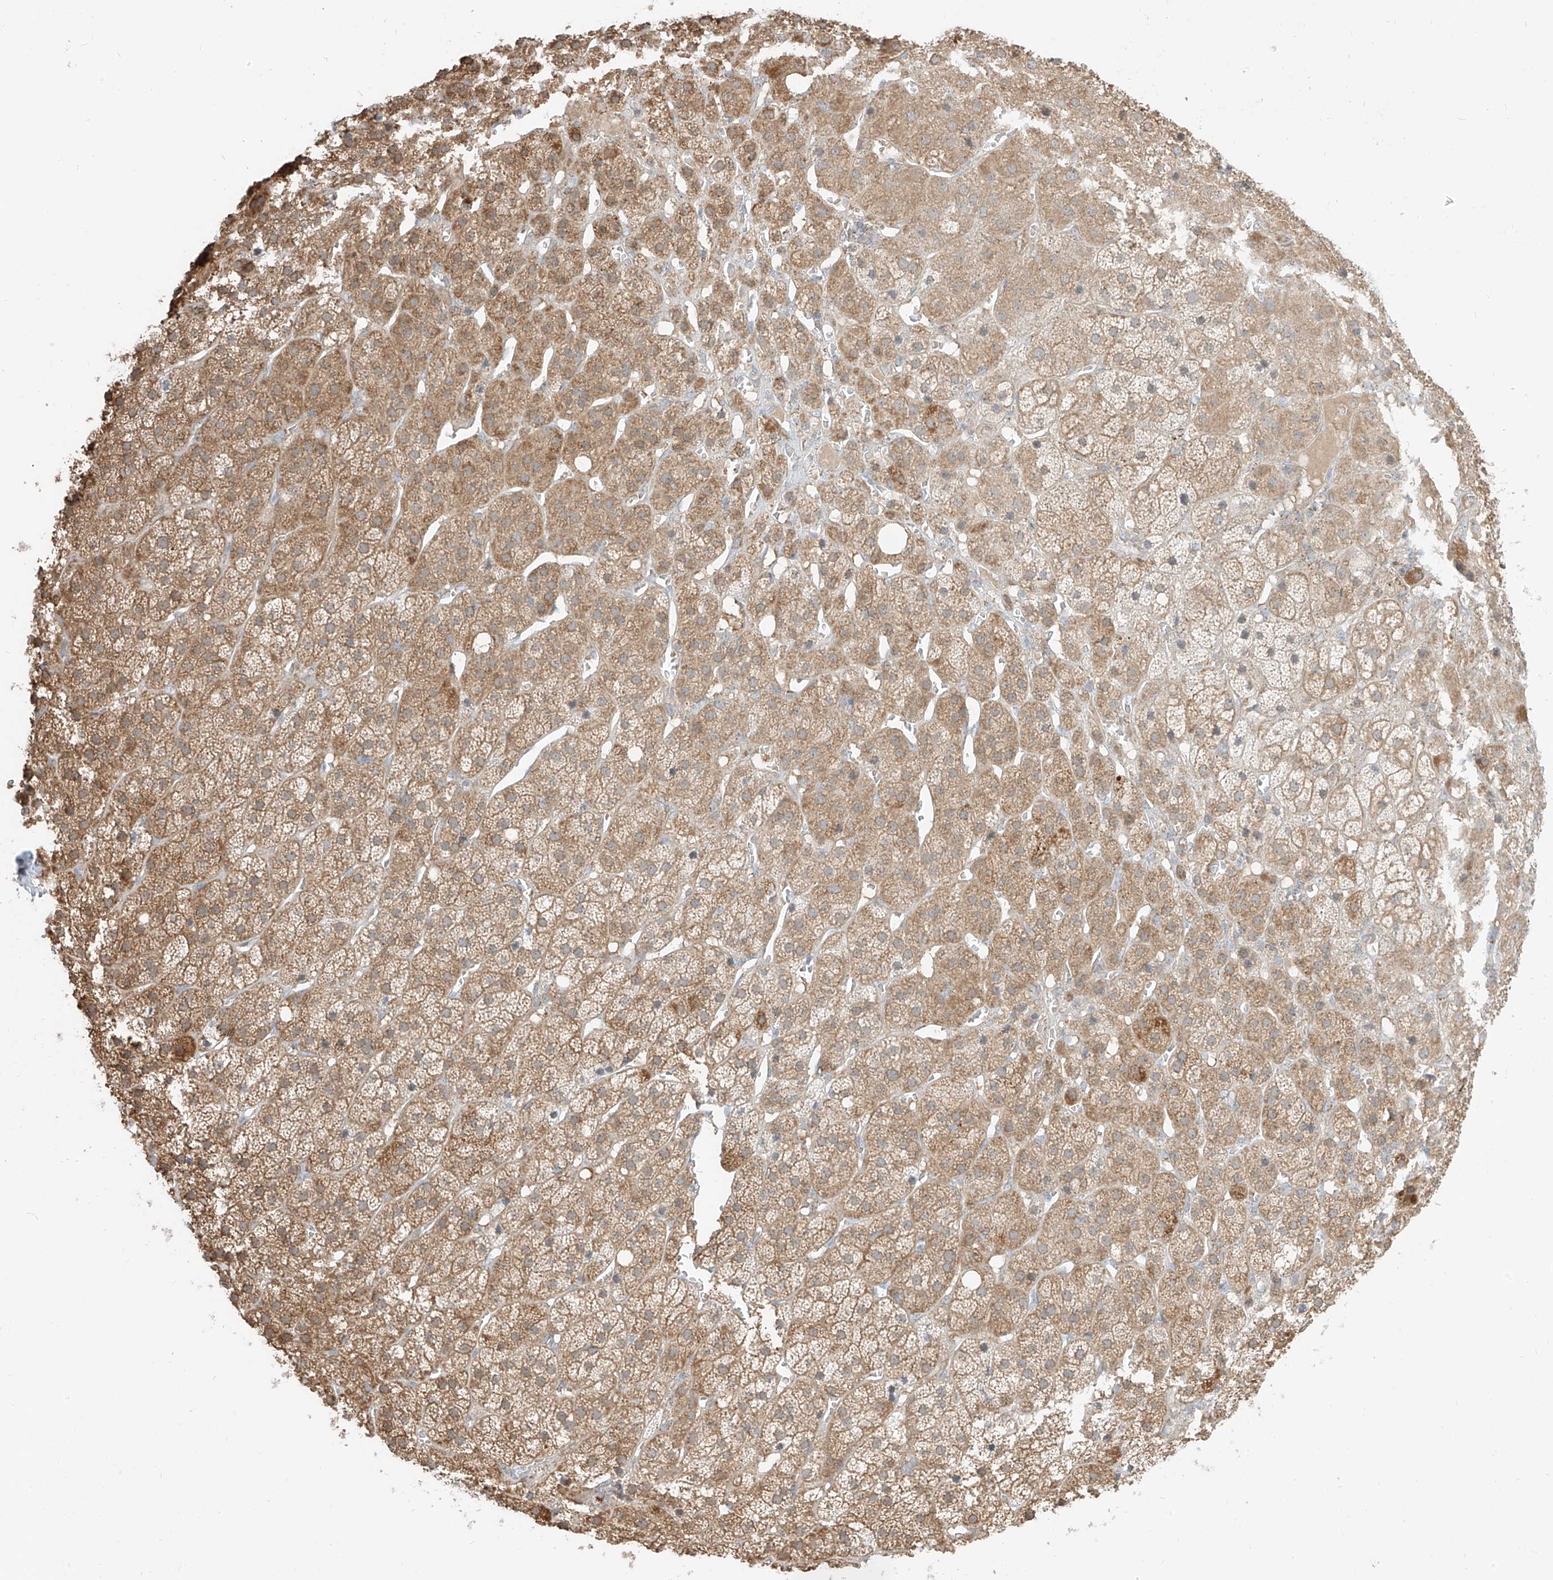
{"staining": {"intensity": "moderate", "quantity": ">75%", "location": "cytoplasmic/membranous"}, "tissue": "adrenal gland", "cell_type": "Glandular cells", "image_type": "normal", "snomed": [{"axis": "morphology", "description": "Normal tissue, NOS"}, {"axis": "topography", "description": "Adrenal gland"}], "caption": "Brown immunohistochemical staining in benign human adrenal gland exhibits moderate cytoplasmic/membranous staining in about >75% of glandular cells.", "gene": "ETHE1", "patient": {"sex": "female", "age": 57}}